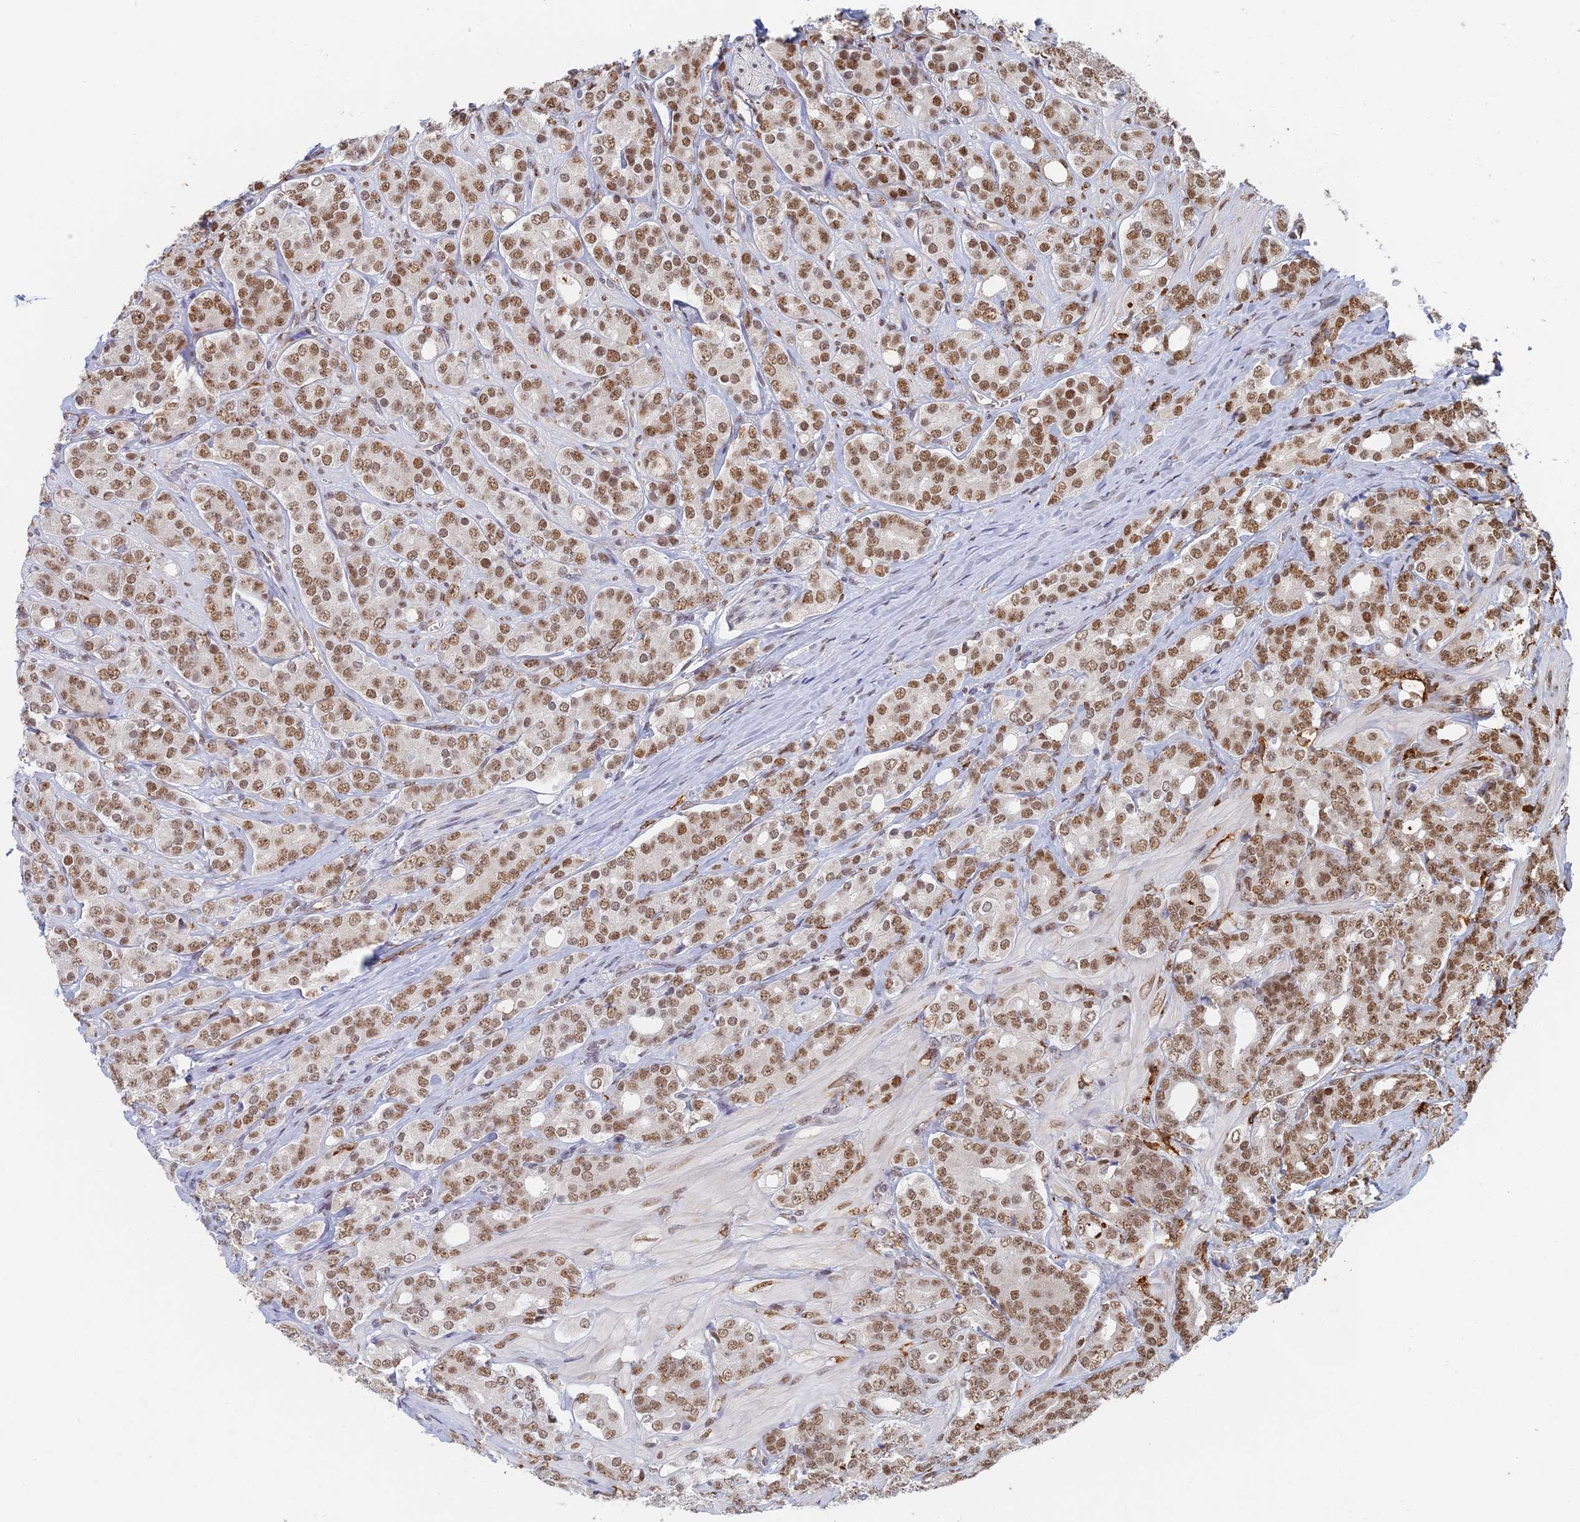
{"staining": {"intensity": "moderate", "quantity": ">75%", "location": "nuclear"}, "tissue": "prostate cancer", "cell_type": "Tumor cells", "image_type": "cancer", "snomed": [{"axis": "morphology", "description": "Adenocarcinoma, High grade"}, {"axis": "topography", "description": "Prostate"}], "caption": "Prostate cancer stained with immunohistochemistry displays moderate nuclear positivity in approximately >75% of tumor cells.", "gene": "GPATCH1", "patient": {"sex": "male", "age": 62}}